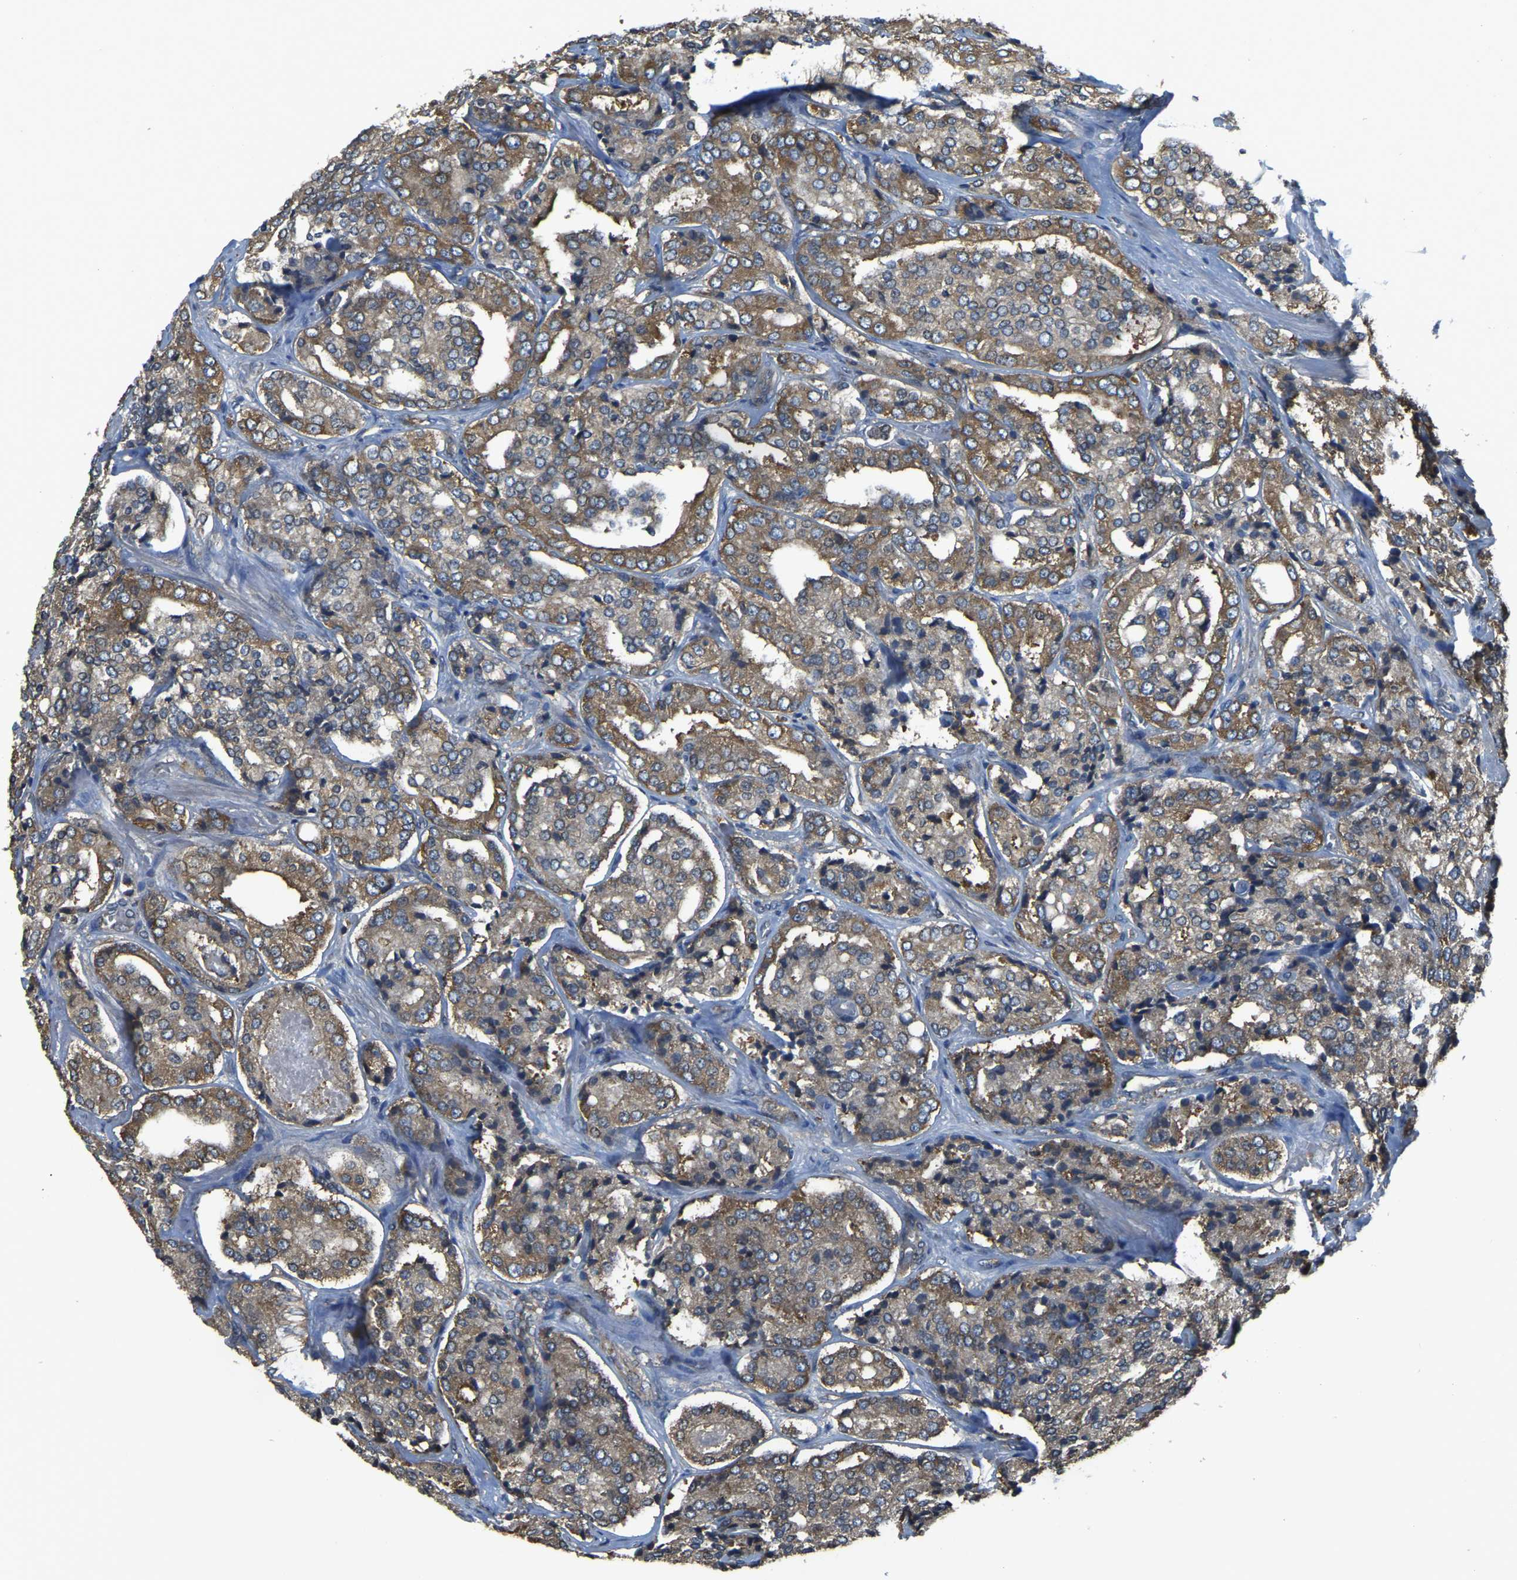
{"staining": {"intensity": "moderate", "quantity": ">75%", "location": "cytoplasmic/membranous"}, "tissue": "prostate cancer", "cell_type": "Tumor cells", "image_type": "cancer", "snomed": [{"axis": "morphology", "description": "Adenocarcinoma, High grade"}, {"axis": "topography", "description": "Prostate"}], "caption": "DAB immunohistochemical staining of human prostate high-grade adenocarcinoma shows moderate cytoplasmic/membranous protein staining in approximately >75% of tumor cells.", "gene": "AIMP1", "patient": {"sex": "male", "age": 65}}